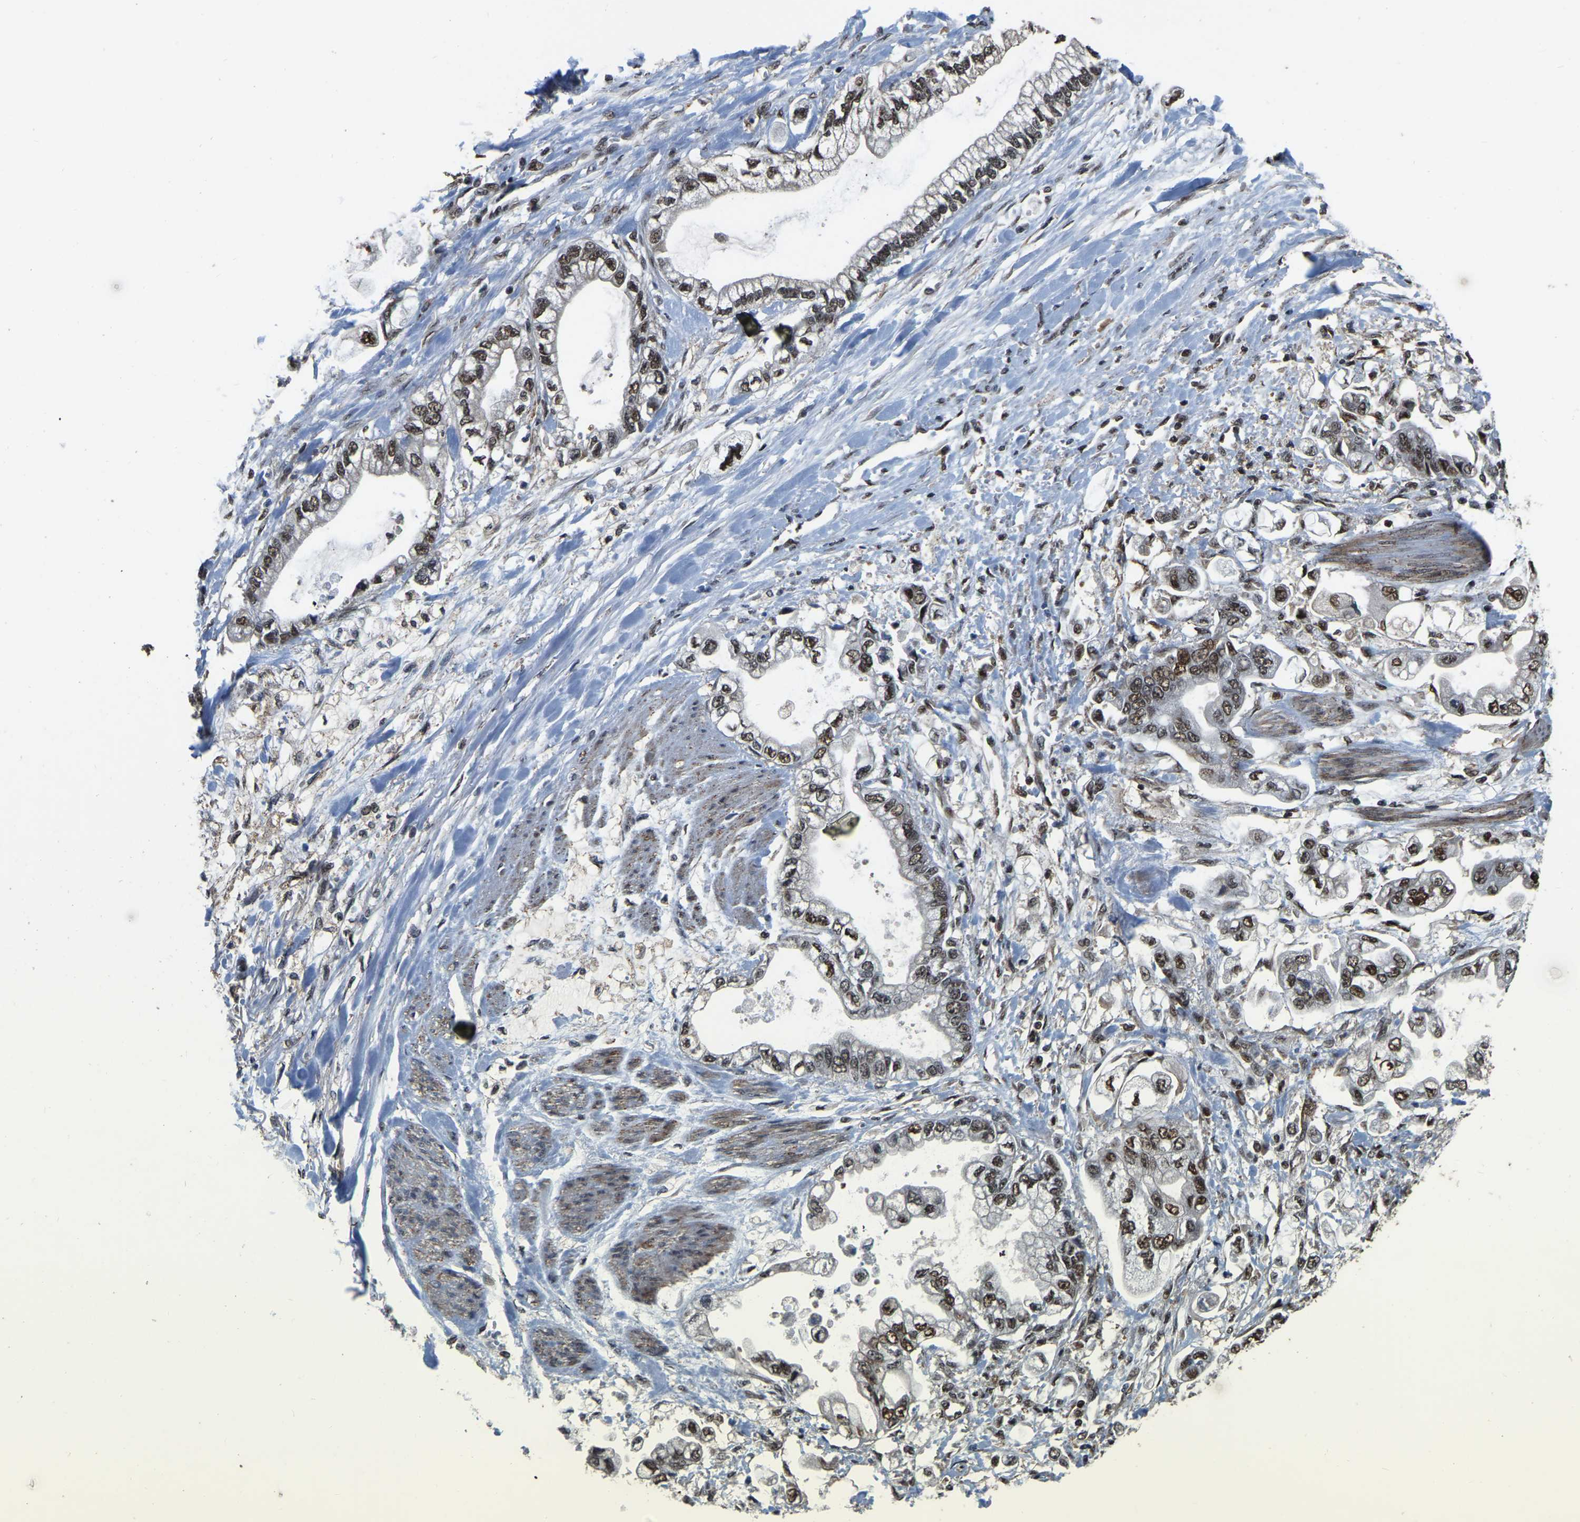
{"staining": {"intensity": "moderate", "quantity": ">75%", "location": "nuclear"}, "tissue": "stomach cancer", "cell_type": "Tumor cells", "image_type": "cancer", "snomed": [{"axis": "morphology", "description": "Normal tissue, NOS"}, {"axis": "morphology", "description": "Adenocarcinoma, NOS"}, {"axis": "topography", "description": "Stomach"}], "caption": "Immunohistochemical staining of human adenocarcinoma (stomach) shows medium levels of moderate nuclear staining in approximately >75% of tumor cells.", "gene": "CIAO1", "patient": {"sex": "male", "age": 62}}